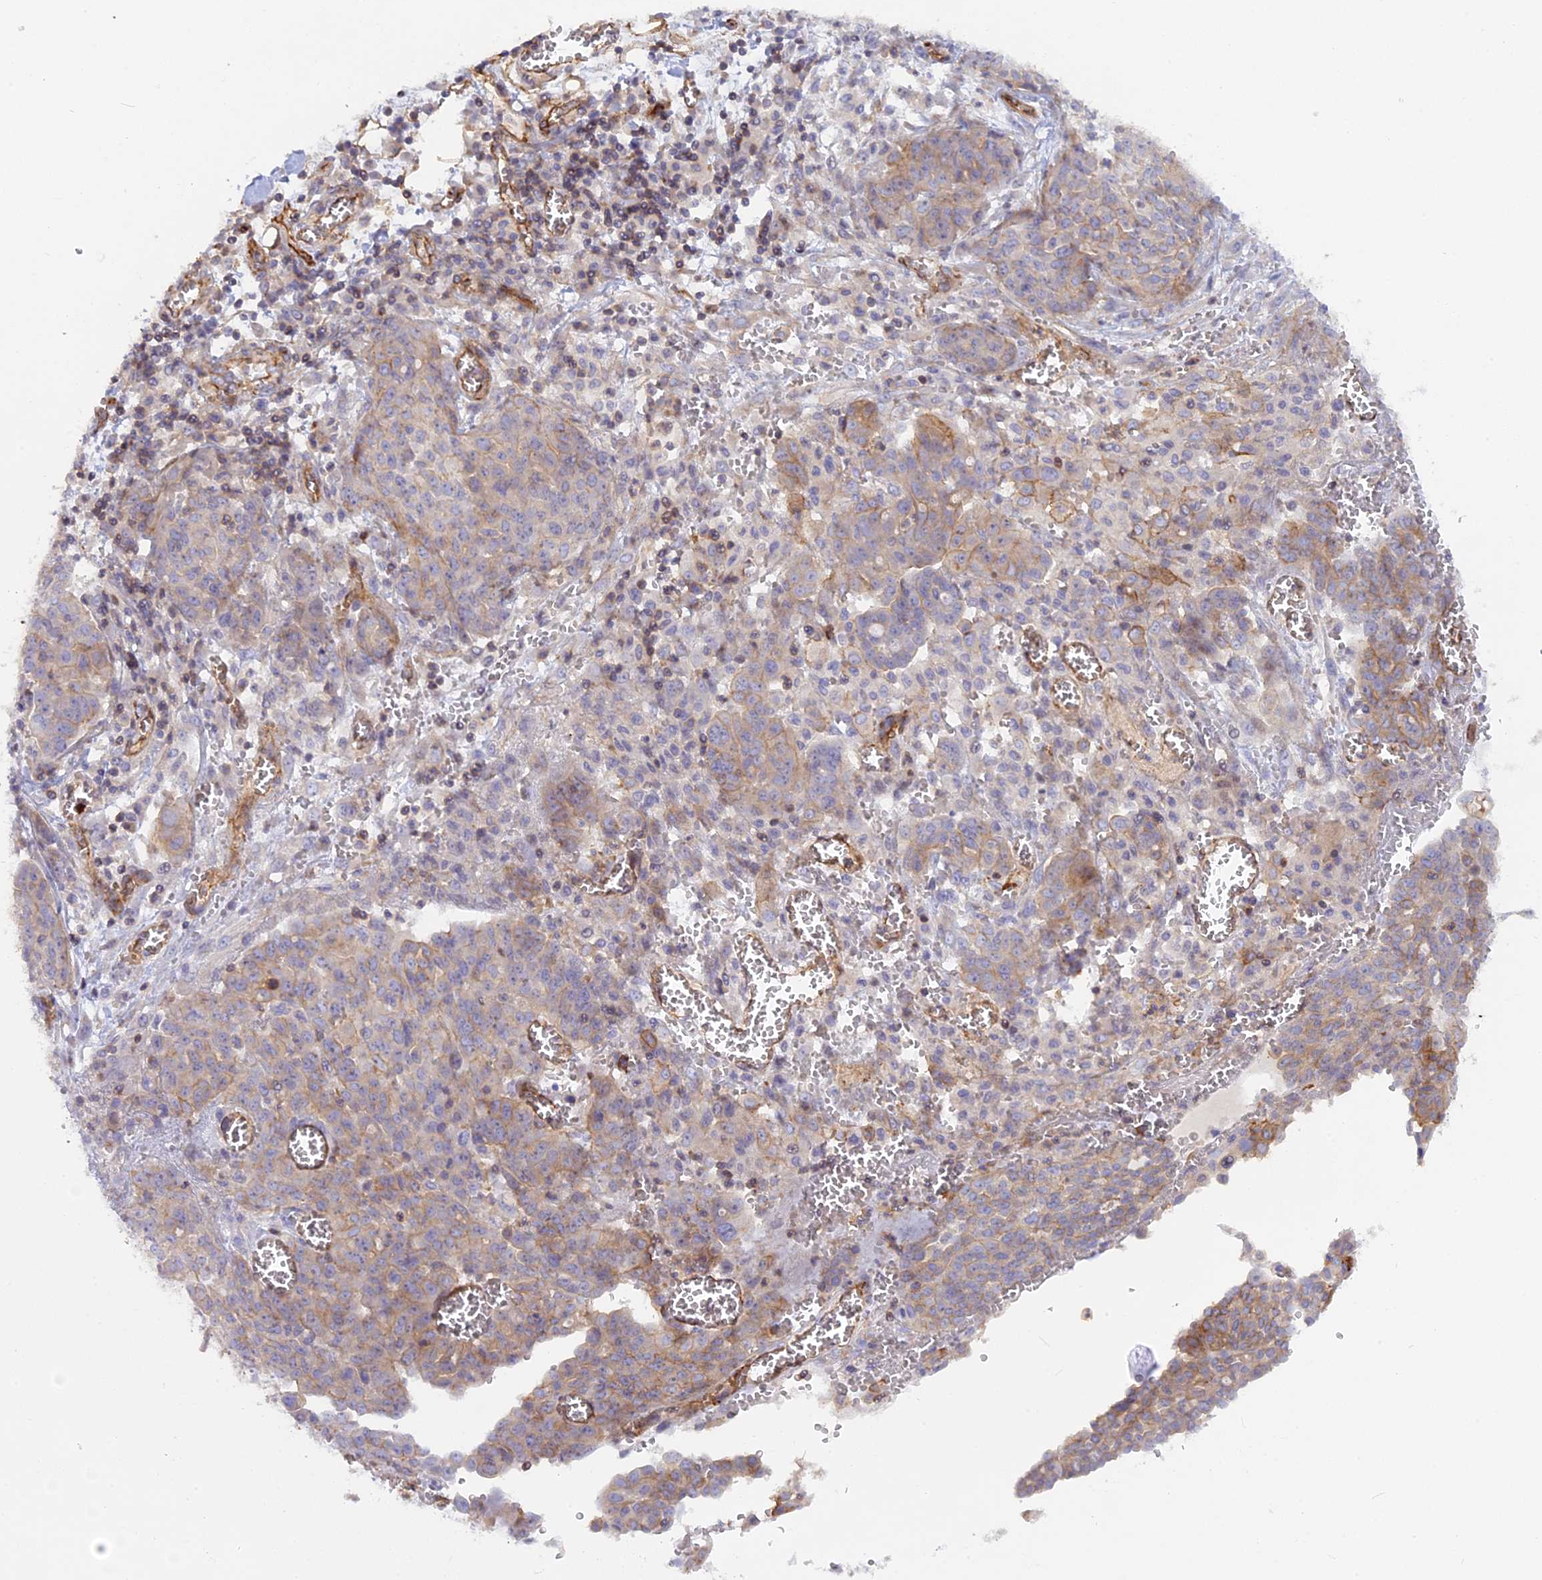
{"staining": {"intensity": "moderate", "quantity": "<25%", "location": "cytoplasmic/membranous"}, "tissue": "ovarian cancer", "cell_type": "Tumor cells", "image_type": "cancer", "snomed": [{"axis": "morphology", "description": "Cystadenocarcinoma, serous, NOS"}, {"axis": "topography", "description": "Soft tissue"}, {"axis": "topography", "description": "Ovary"}], "caption": "IHC staining of ovarian cancer (serous cystadenocarcinoma), which reveals low levels of moderate cytoplasmic/membranous expression in approximately <25% of tumor cells indicating moderate cytoplasmic/membranous protein expression. The staining was performed using DAB (3,3'-diaminobenzidine) (brown) for protein detection and nuclei were counterstained in hematoxylin (blue).", "gene": "CNBD2", "patient": {"sex": "female", "age": 57}}